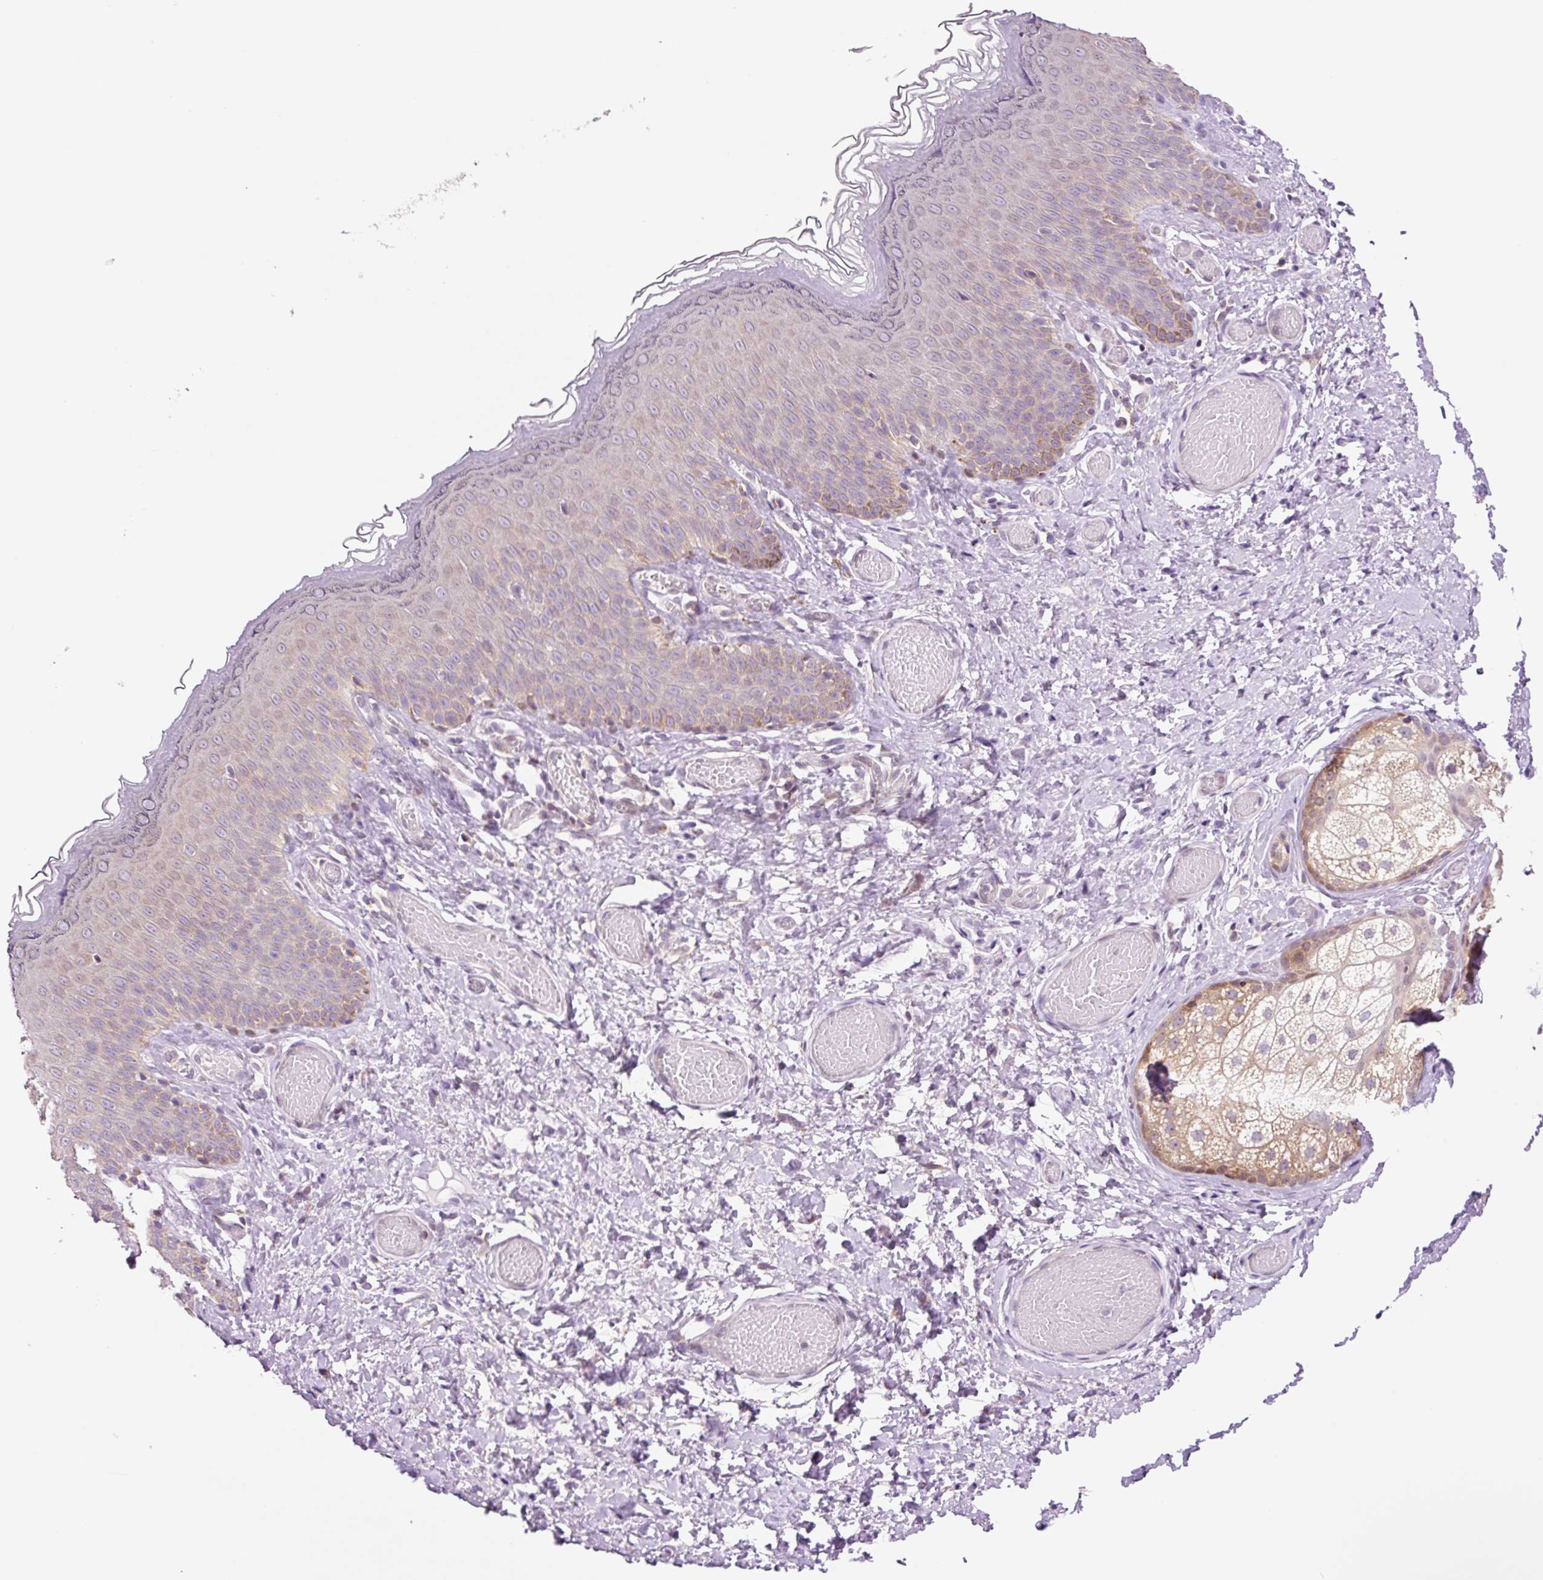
{"staining": {"intensity": "moderate", "quantity": "25%-75%", "location": "cytoplasmic/membranous,nuclear"}, "tissue": "skin", "cell_type": "Epidermal cells", "image_type": "normal", "snomed": [{"axis": "morphology", "description": "Normal tissue, NOS"}, {"axis": "topography", "description": "Anal"}], "caption": "Immunohistochemical staining of normal skin shows moderate cytoplasmic/membranous,nuclear protein positivity in about 25%-75% of epidermal cells.", "gene": "RPL41", "patient": {"sex": "female", "age": 40}}